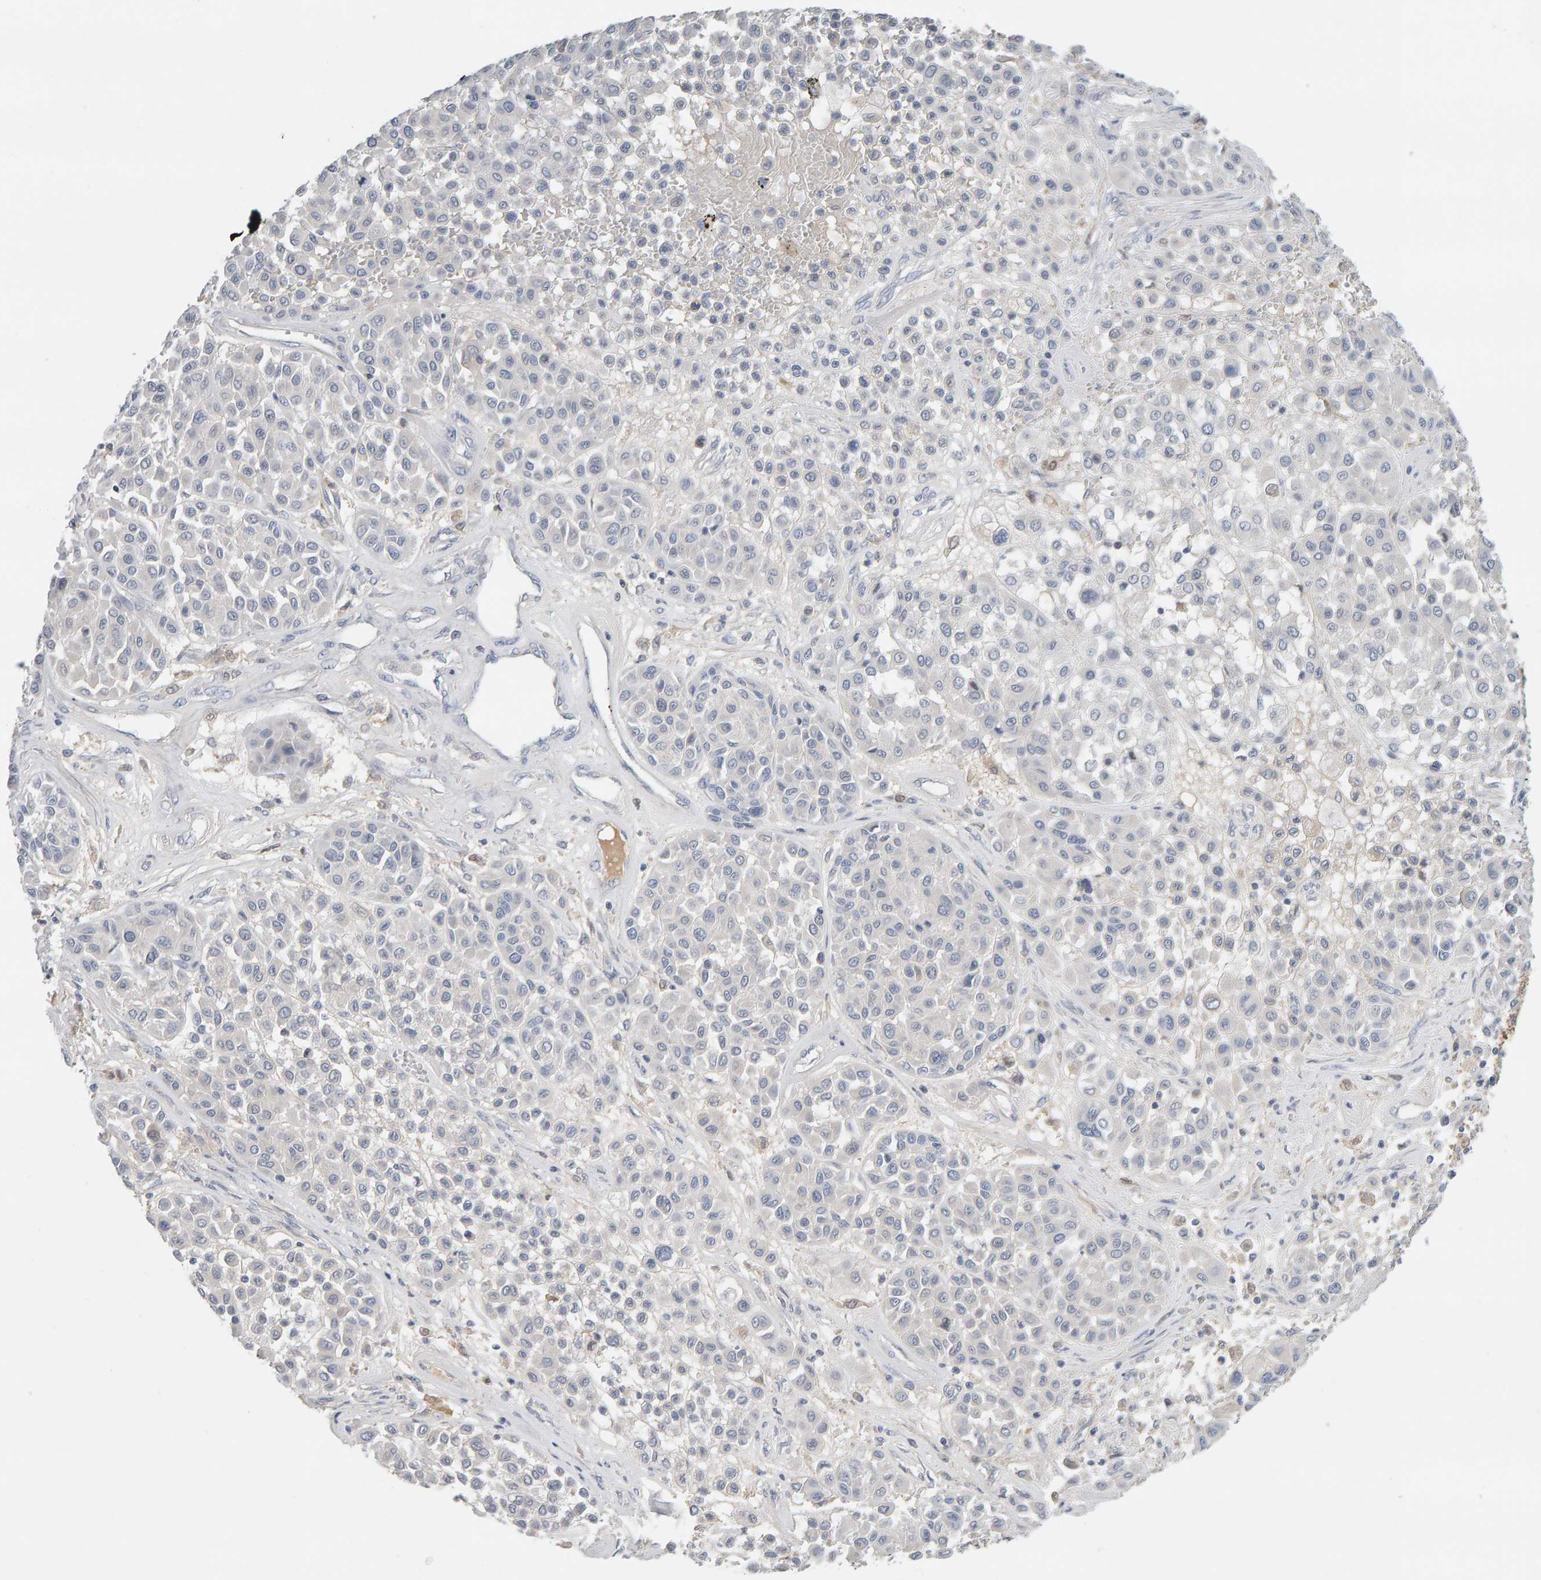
{"staining": {"intensity": "negative", "quantity": "none", "location": "none"}, "tissue": "melanoma", "cell_type": "Tumor cells", "image_type": "cancer", "snomed": [{"axis": "morphology", "description": "Malignant melanoma, Metastatic site"}, {"axis": "topography", "description": "Soft tissue"}], "caption": "Tumor cells are negative for brown protein staining in malignant melanoma (metastatic site).", "gene": "GFUS", "patient": {"sex": "male", "age": 41}}